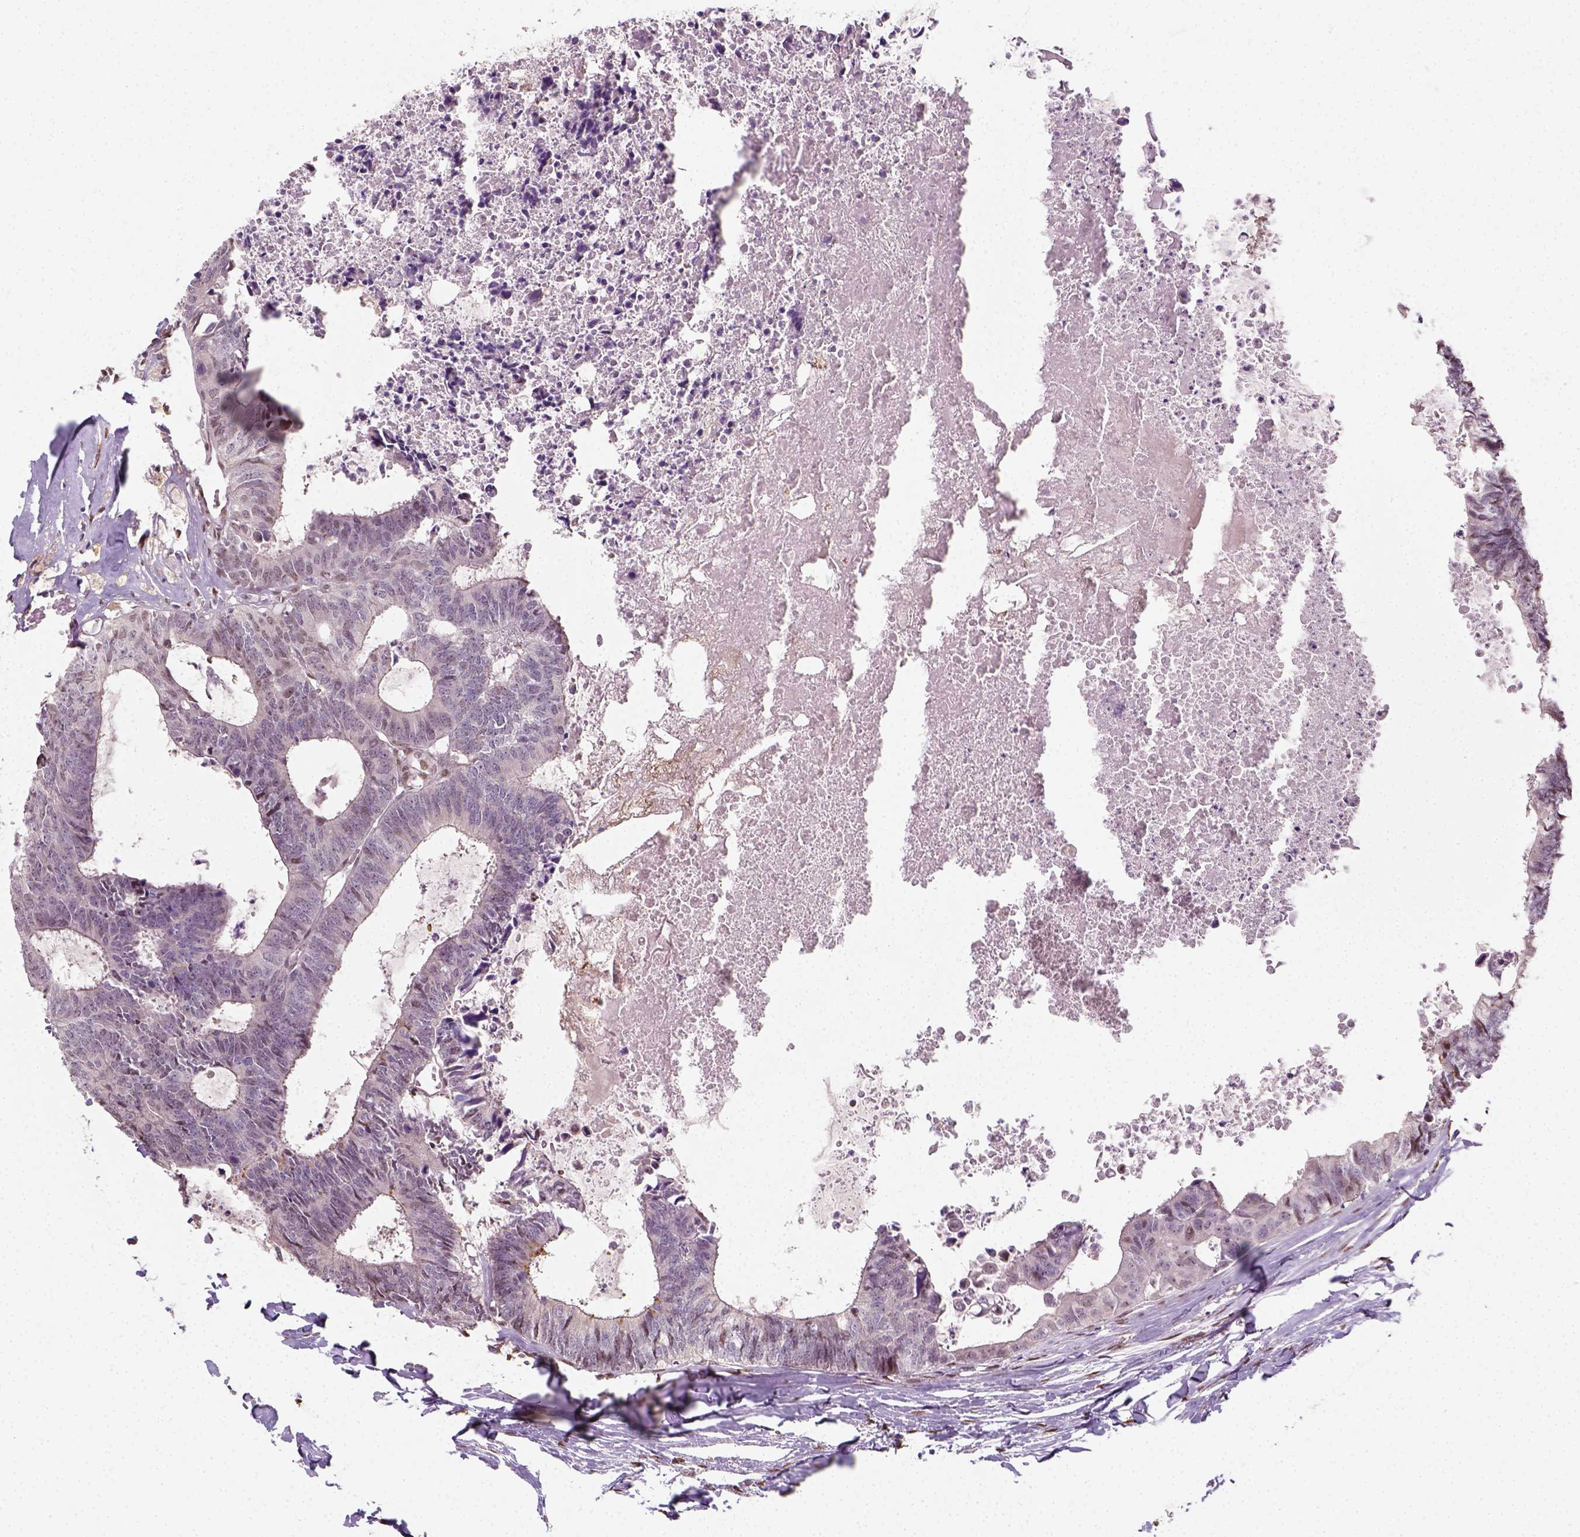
{"staining": {"intensity": "negative", "quantity": "none", "location": "none"}, "tissue": "colorectal cancer", "cell_type": "Tumor cells", "image_type": "cancer", "snomed": [{"axis": "morphology", "description": "Adenocarcinoma, NOS"}, {"axis": "topography", "description": "Colon"}, {"axis": "topography", "description": "Rectum"}], "caption": "Colorectal cancer (adenocarcinoma) stained for a protein using immunohistochemistry (IHC) shows no expression tumor cells.", "gene": "C1orf112", "patient": {"sex": "male", "age": 57}}